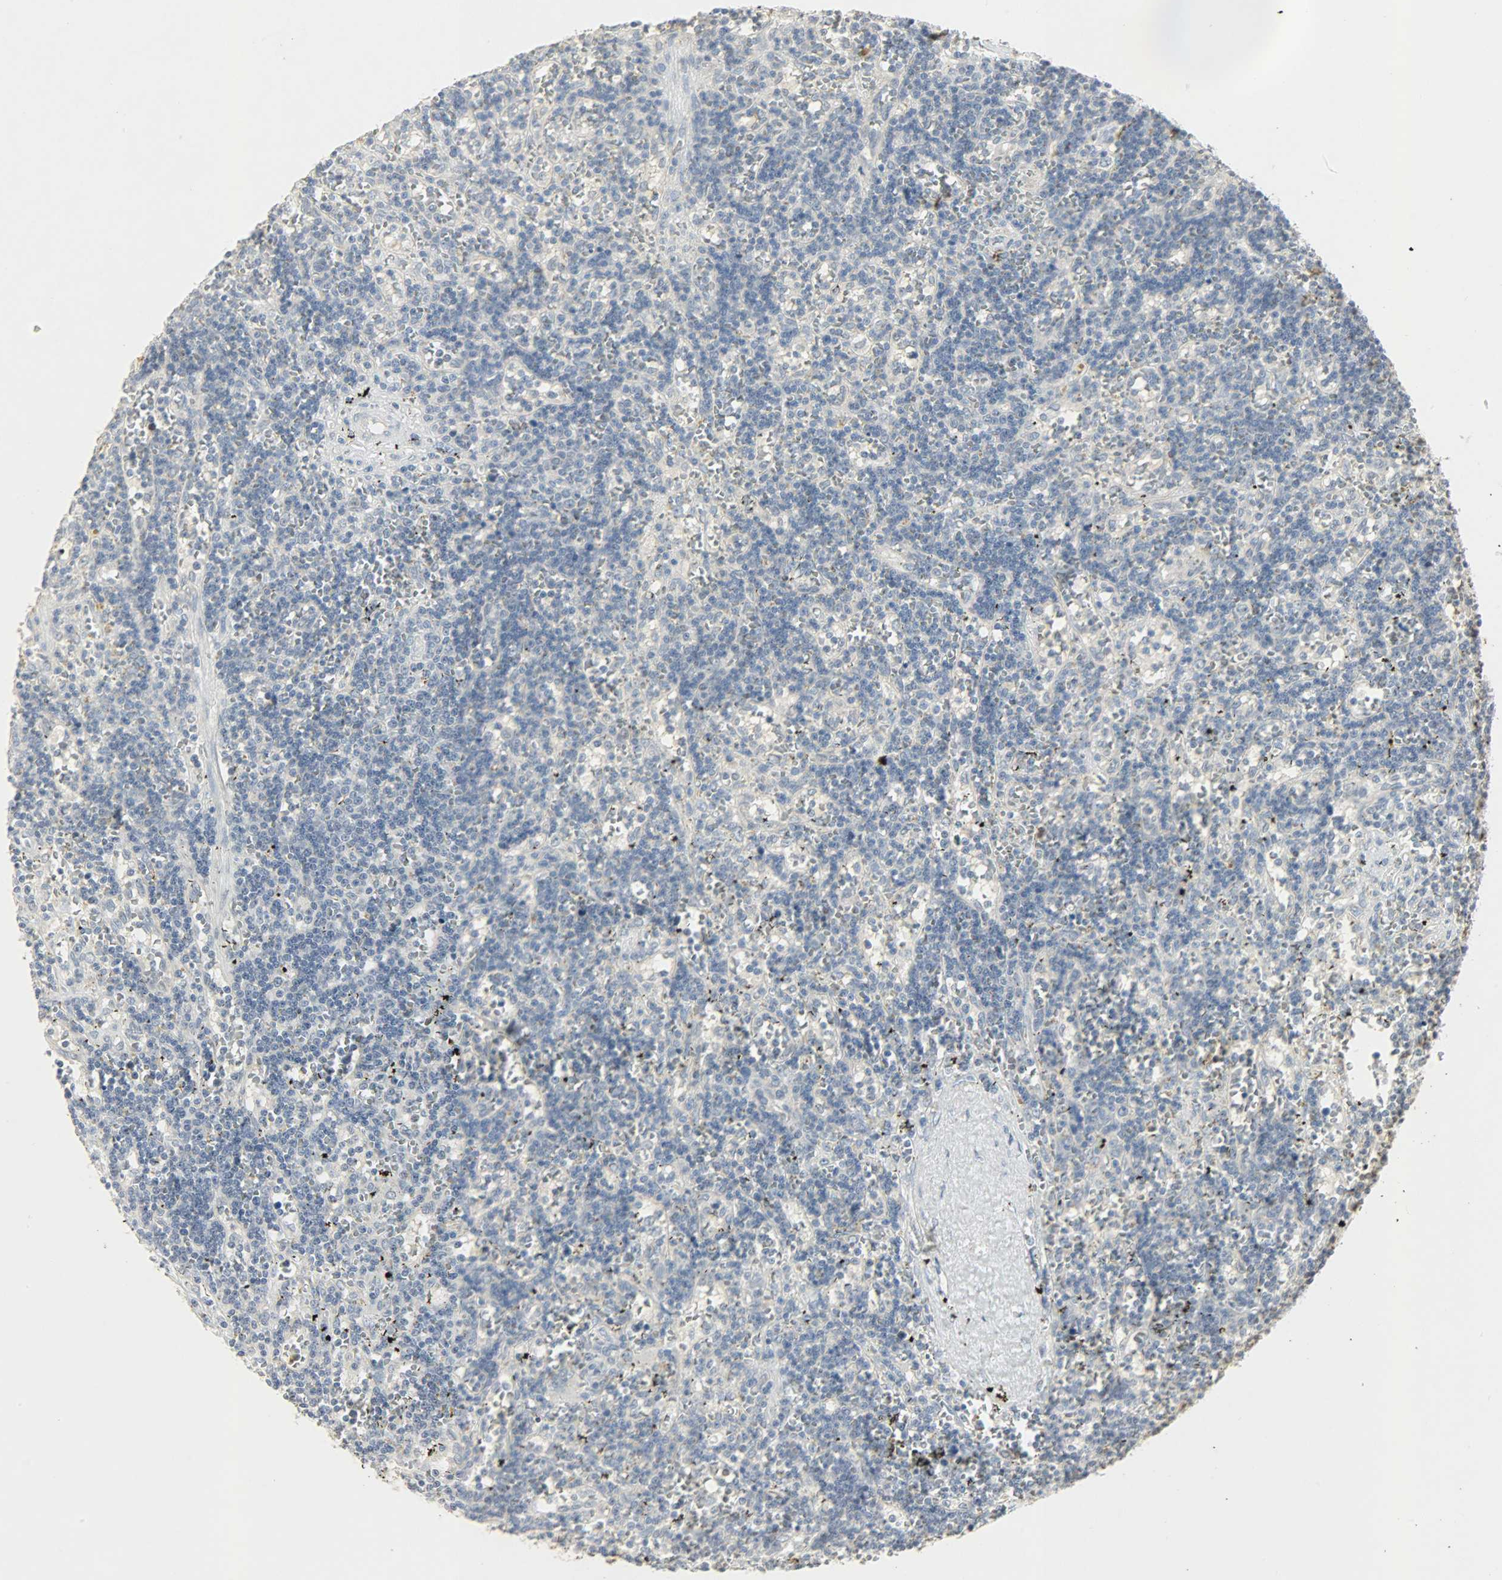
{"staining": {"intensity": "negative", "quantity": "none", "location": "none"}, "tissue": "lymphoma", "cell_type": "Tumor cells", "image_type": "cancer", "snomed": [{"axis": "morphology", "description": "Malignant lymphoma, non-Hodgkin's type, Low grade"}, {"axis": "topography", "description": "Spleen"}], "caption": "Immunohistochemistry micrograph of neoplastic tissue: lymphoma stained with DAB displays no significant protein staining in tumor cells.", "gene": "CAMK4", "patient": {"sex": "male", "age": 60}}